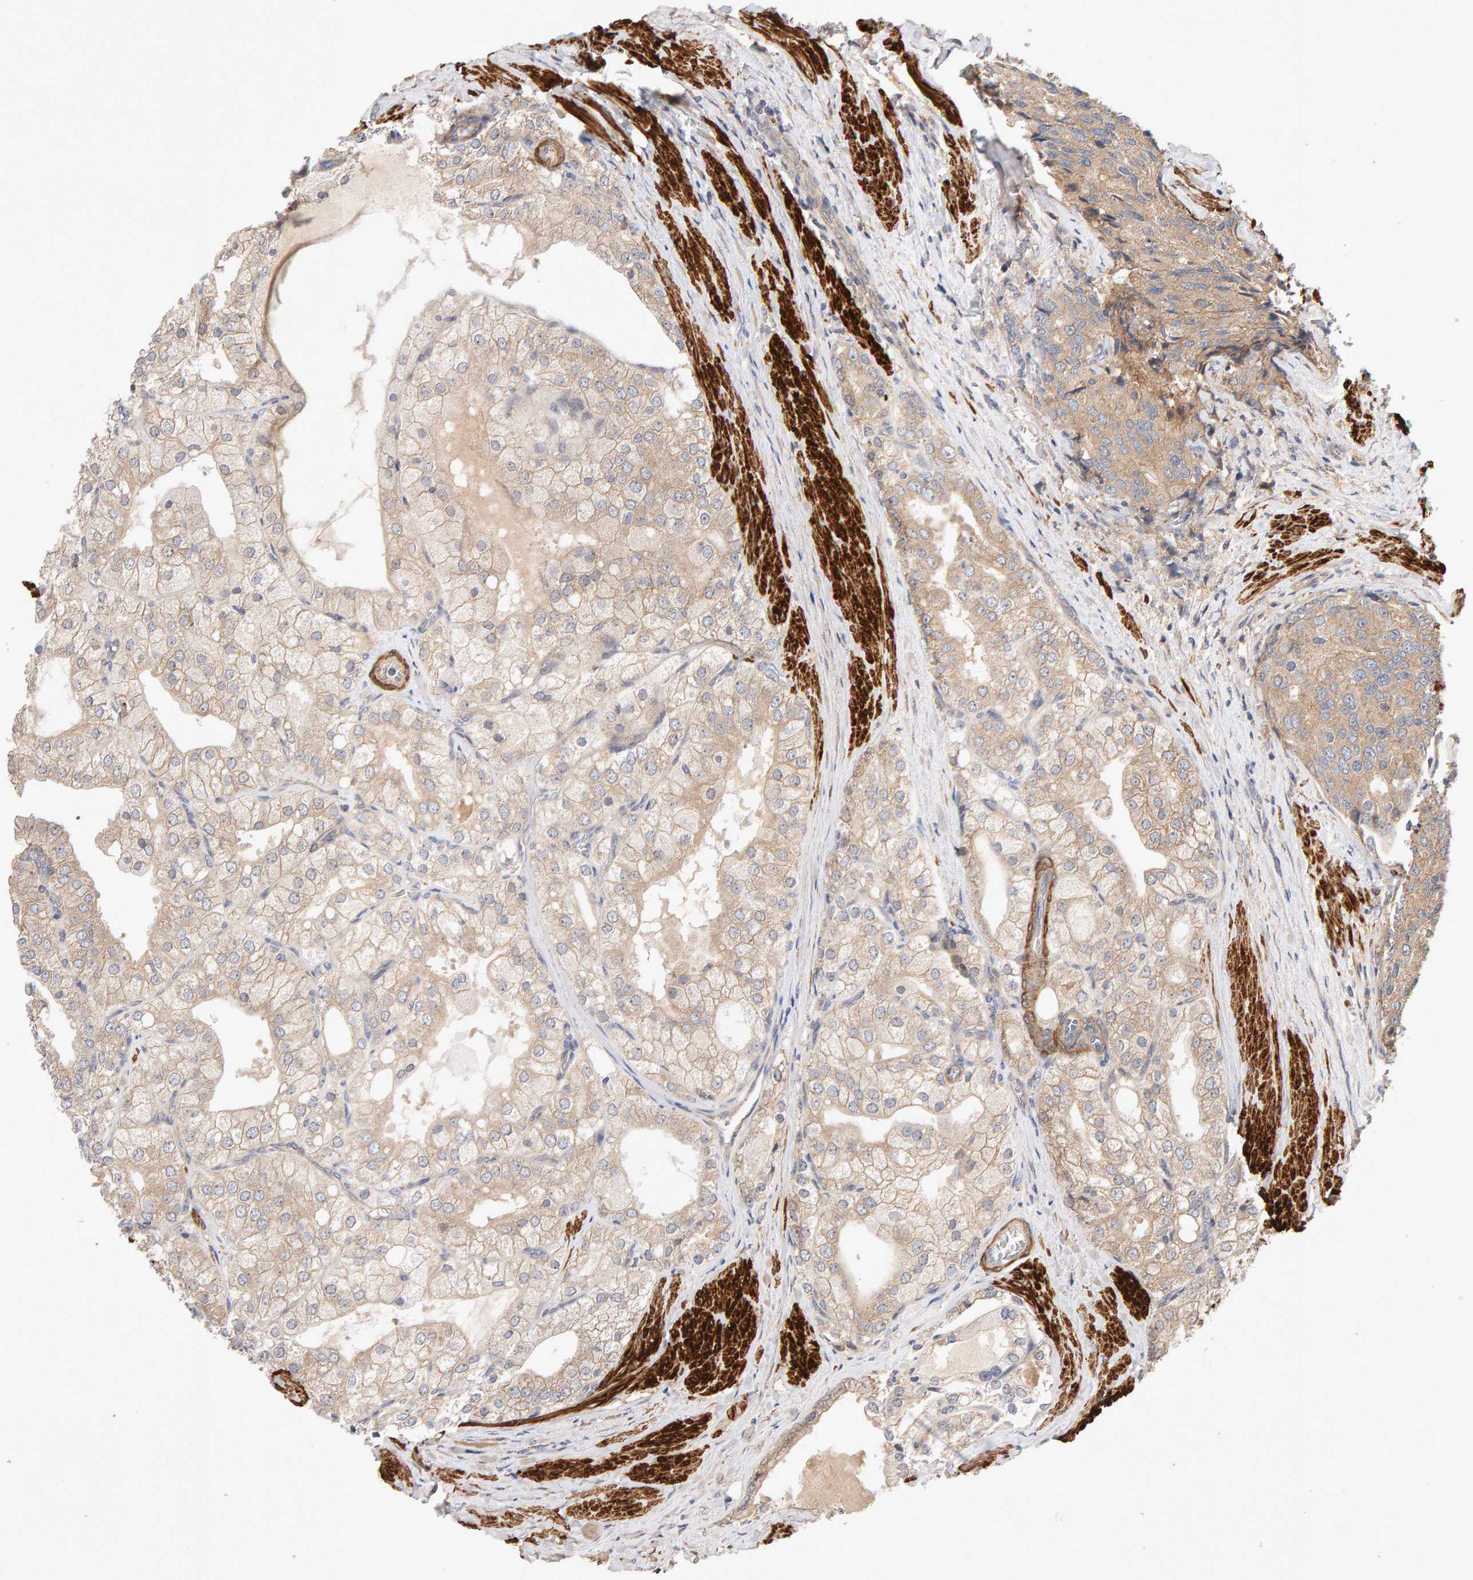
{"staining": {"intensity": "moderate", "quantity": ">75%", "location": "cytoplasmic/membranous"}, "tissue": "prostate cancer", "cell_type": "Tumor cells", "image_type": "cancer", "snomed": [{"axis": "morphology", "description": "Adenocarcinoma, High grade"}, {"axis": "topography", "description": "Prostate"}], "caption": "Human prostate cancer stained with a brown dye shows moderate cytoplasmic/membranous positive expression in approximately >75% of tumor cells.", "gene": "RNF19A", "patient": {"sex": "male", "age": 50}}